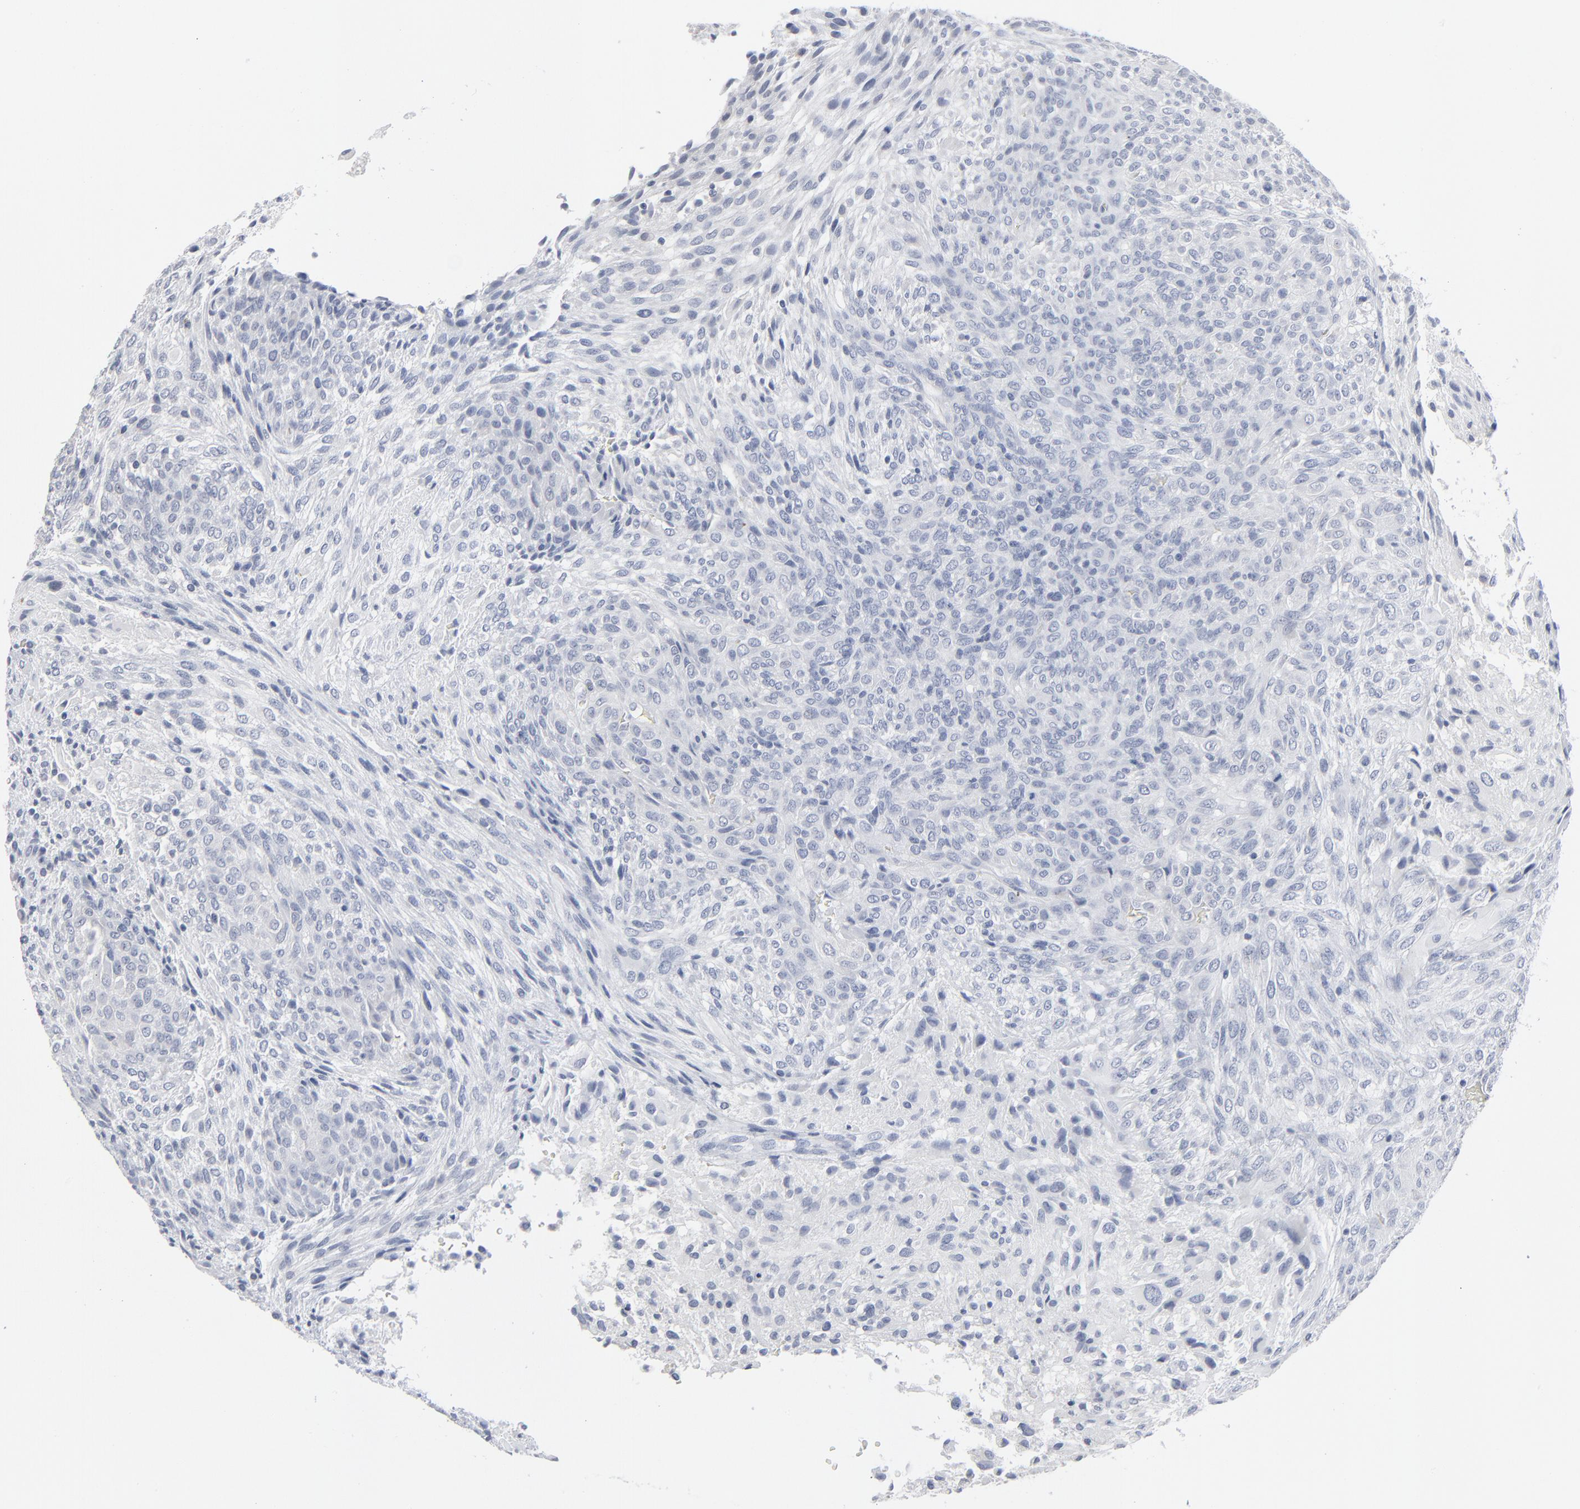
{"staining": {"intensity": "negative", "quantity": "none", "location": "none"}, "tissue": "glioma", "cell_type": "Tumor cells", "image_type": "cancer", "snomed": [{"axis": "morphology", "description": "Glioma, malignant, High grade"}, {"axis": "topography", "description": "Cerebral cortex"}], "caption": "A high-resolution micrograph shows immunohistochemistry (IHC) staining of glioma, which reveals no significant staining in tumor cells.", "gene": "PAGE1", "patient": {"sex": "female", "age": 55}}